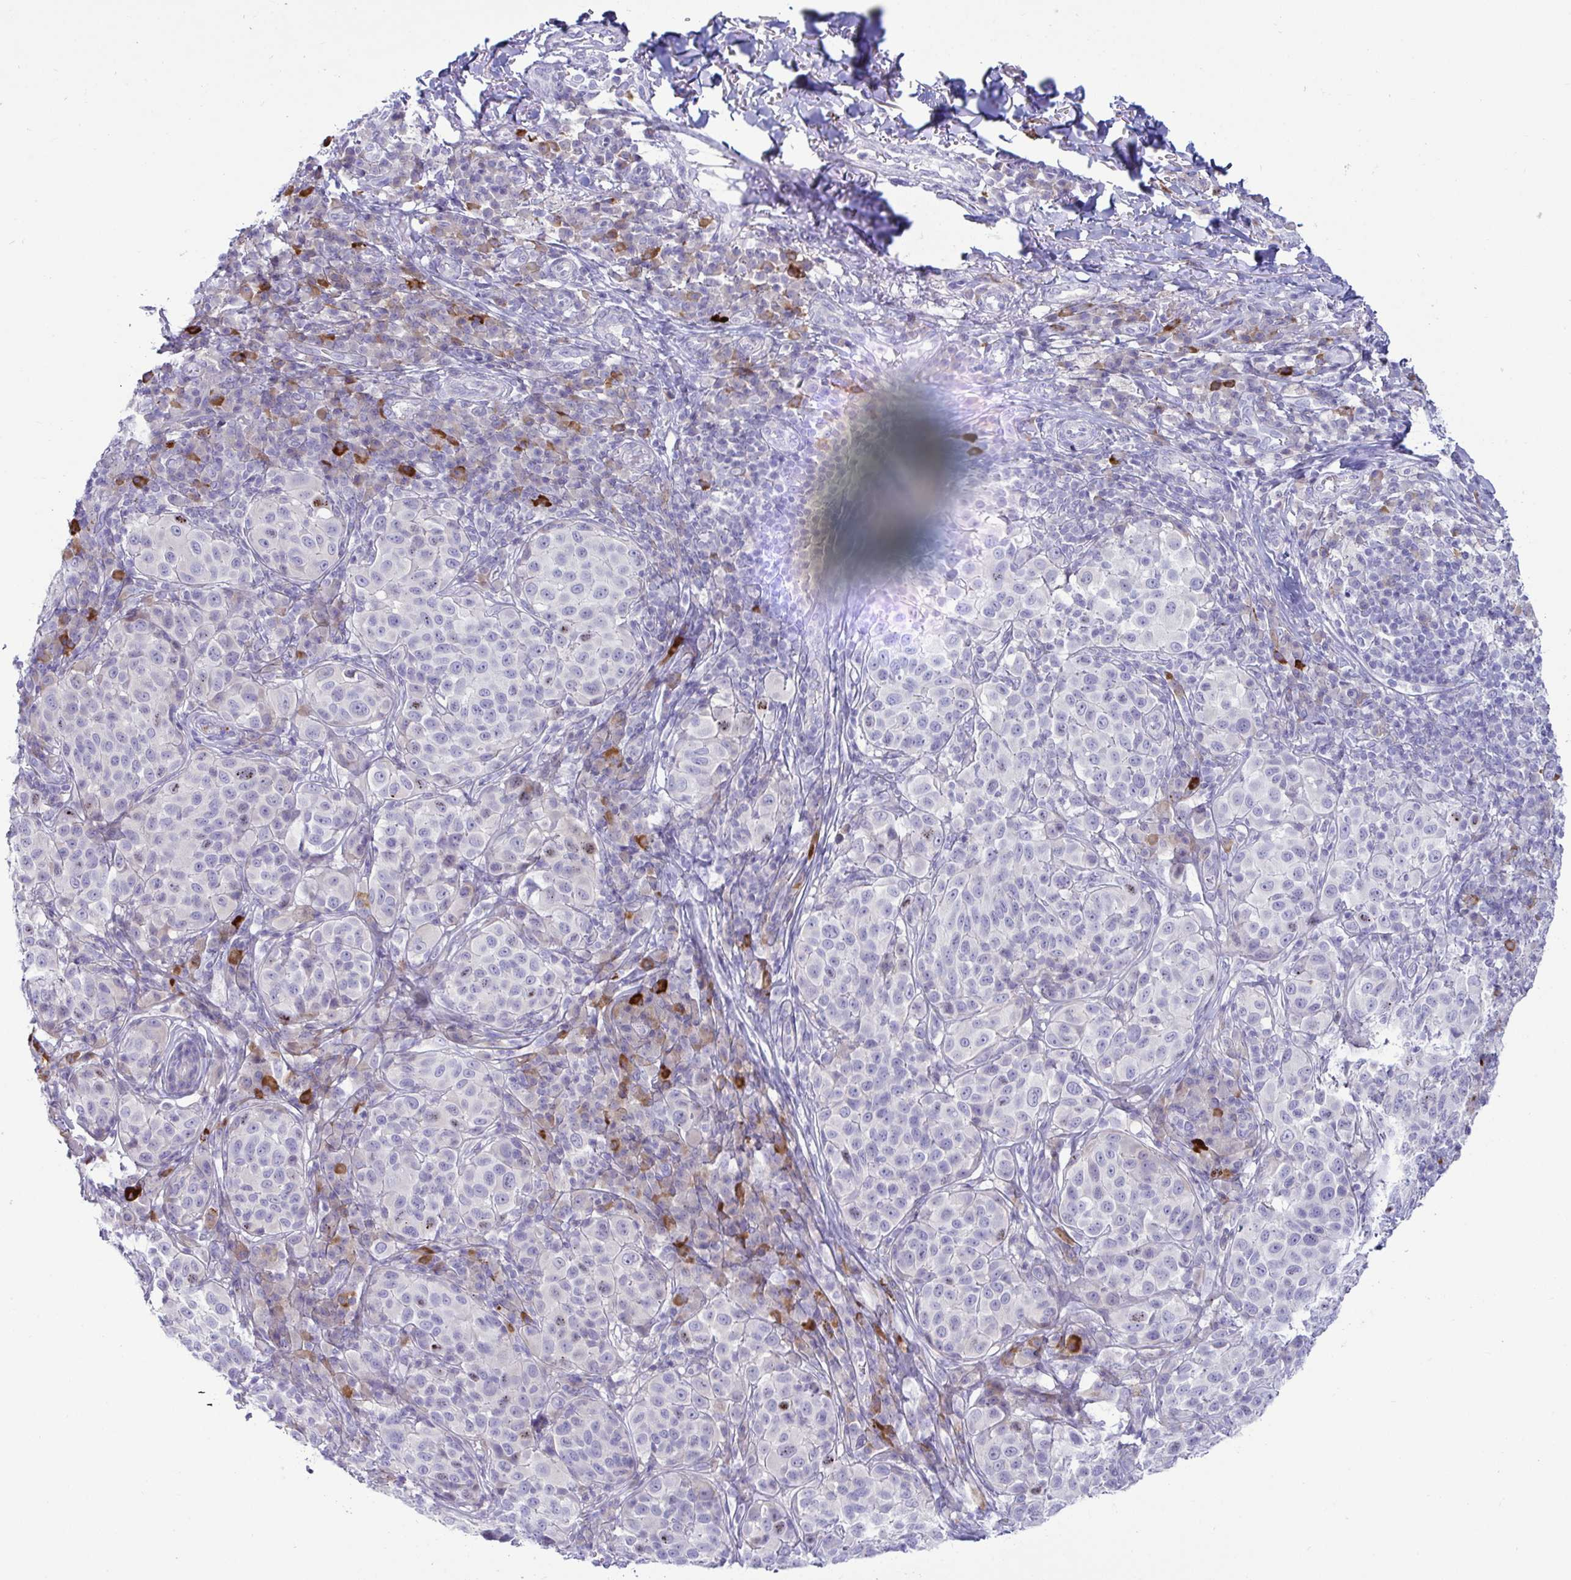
{"staining": {"intensity": "negative", "quantity": "none", "location": "none"}, "tissue": "melanoma", "cell_type": "Tumor cells", "image_type": "cancer", "snomed": [{"axis": "morphology", "description": "Malignant melanoma, NOS"}, {"axis": "topography", "description": "Skin"}], "caption": "Malignant melanoma stained for a protein using IHC exhibits no staining tumor cells.", "gene": "TFPI2", "patient": {"sex": "male", "age": 38}}